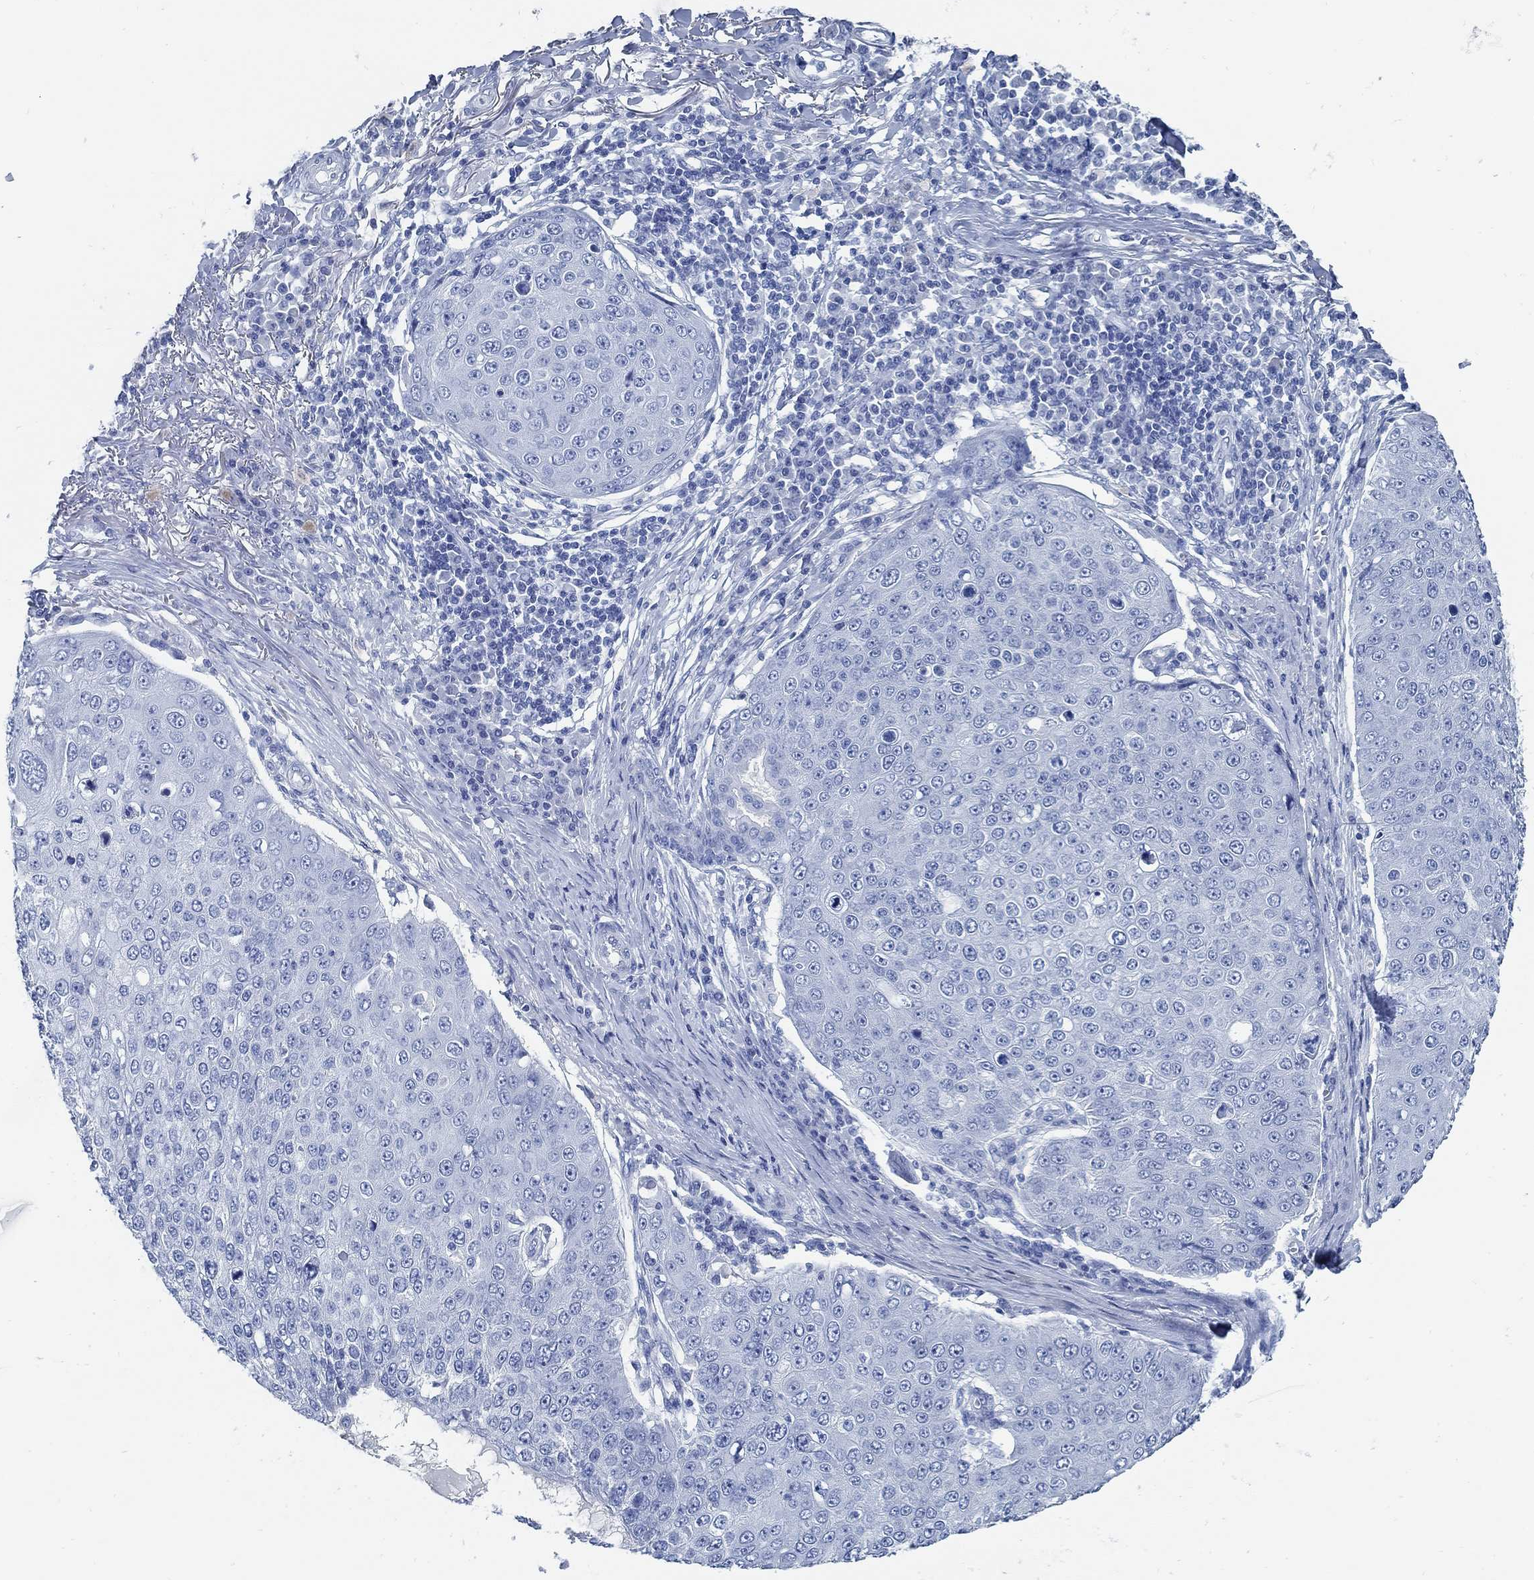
{"staining": {"intensity": "negative", "quantity": "none", "location": "none"}, "tissue": "skin cancer", "cell_type": "Tumor cells", "image_type": "cancer", "snomed": [{"axis": "morphology", "description": "Squamous cell carcinoma, NOS"}, {"axis": "topography", "description": "Skin"}], "caption": "IHC of skin squamous cell carcinoma reveals no expression in tumor cells.", "gene": "SLC45A1", "patient": {"sex": "male", "age": 71}}